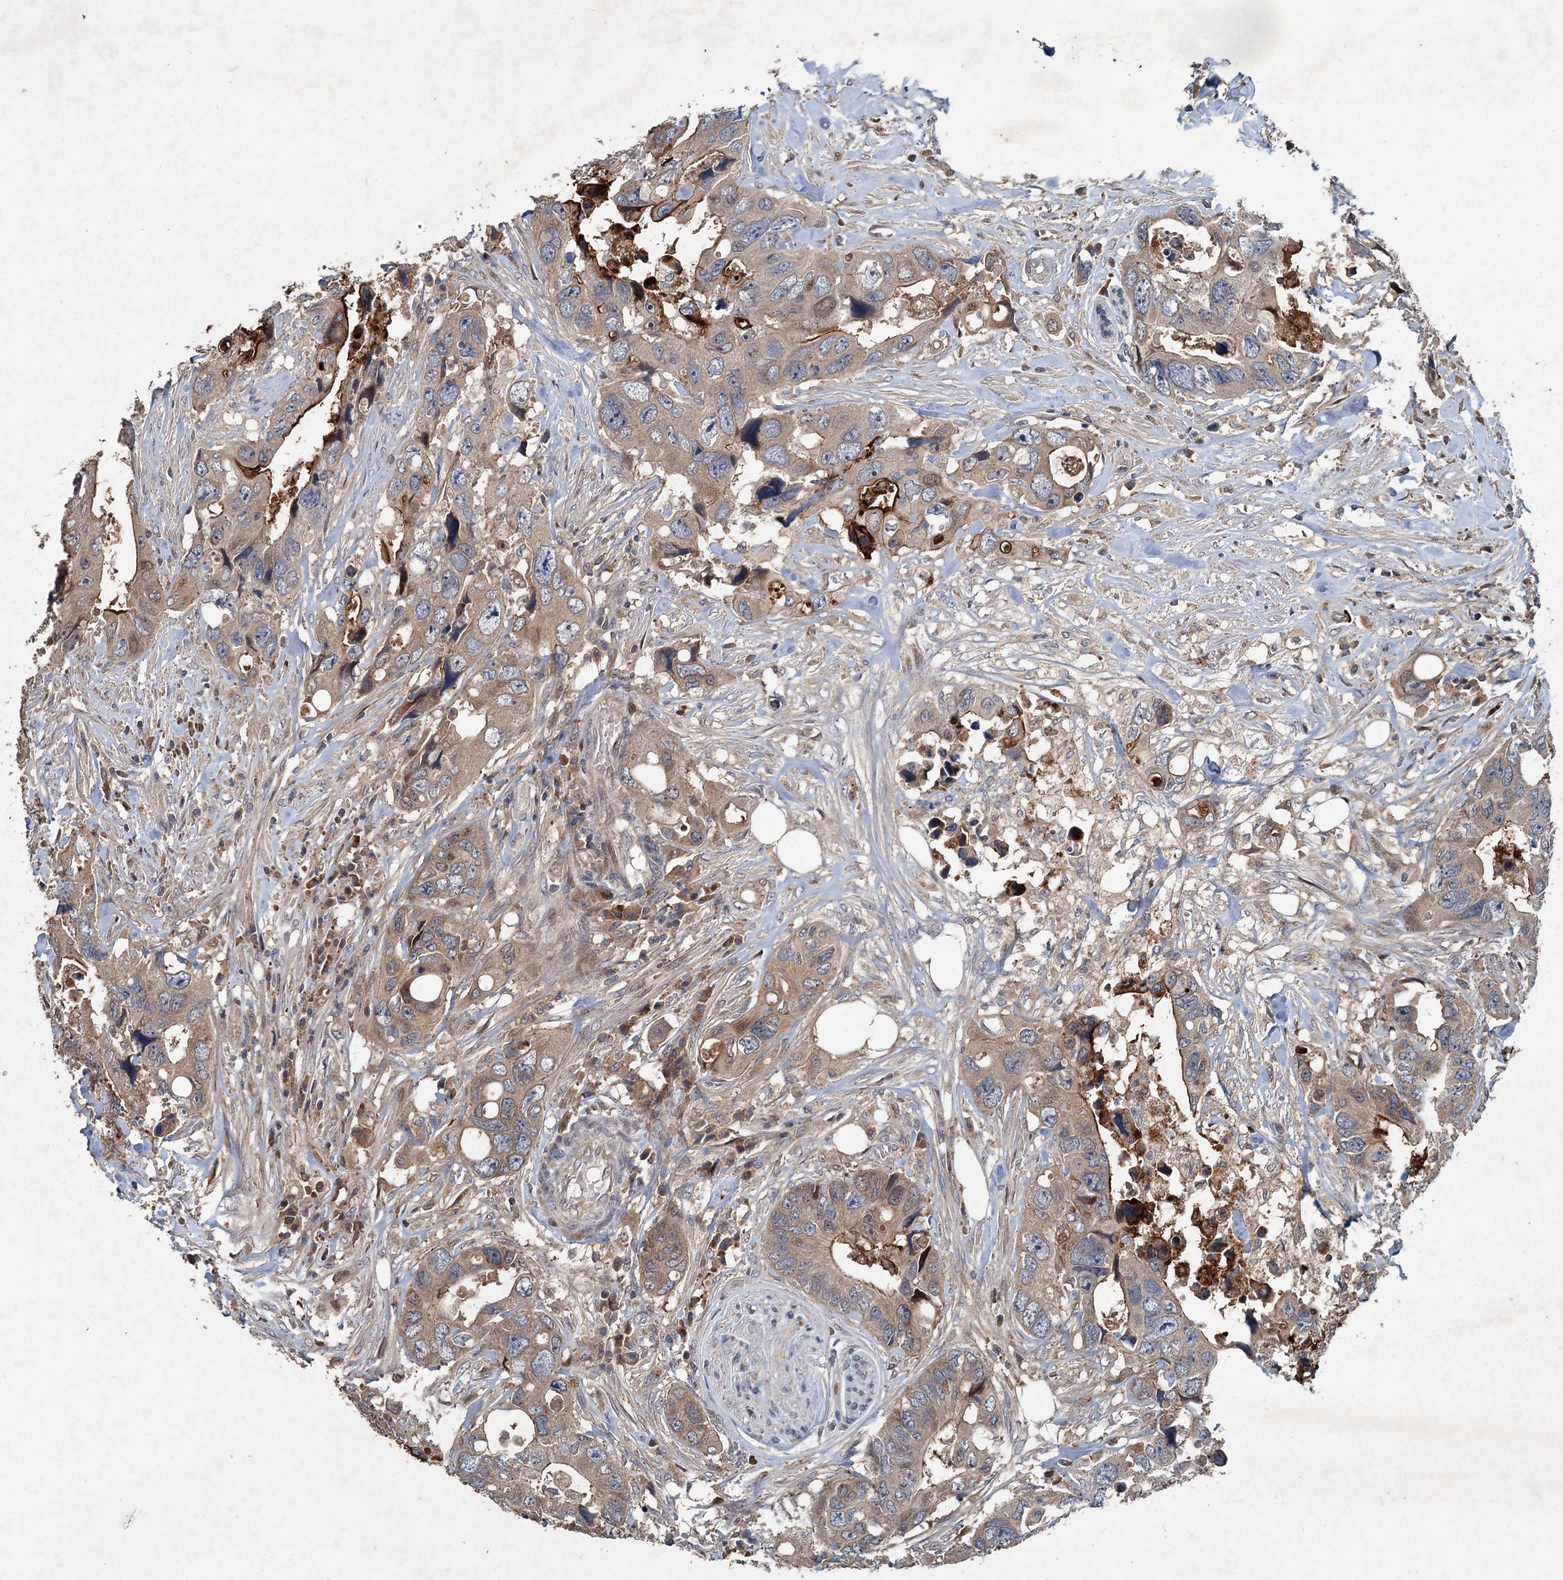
{"staining": {"intensity": "strong", "quantity": "<25%", "location": "cytoplasmic/membranous"}, "tissue": "colorectal cancer", "cell_type": "Tumor cells", "image_type": "cancer", "snomed": [{"axis": "morphology", "description": "Adenocarcinoma, NOS"}, {"axis": "topography", "description": "Rectum"}], "caption": "A medium amount of strong cytoplasmic/membranous positivity is present in approximately <25% of tumor cells in adenocarcinoma (colorectal) tissue.", "gene": "TAPBPL", "patient": {"sex": "male", "age": 57}}